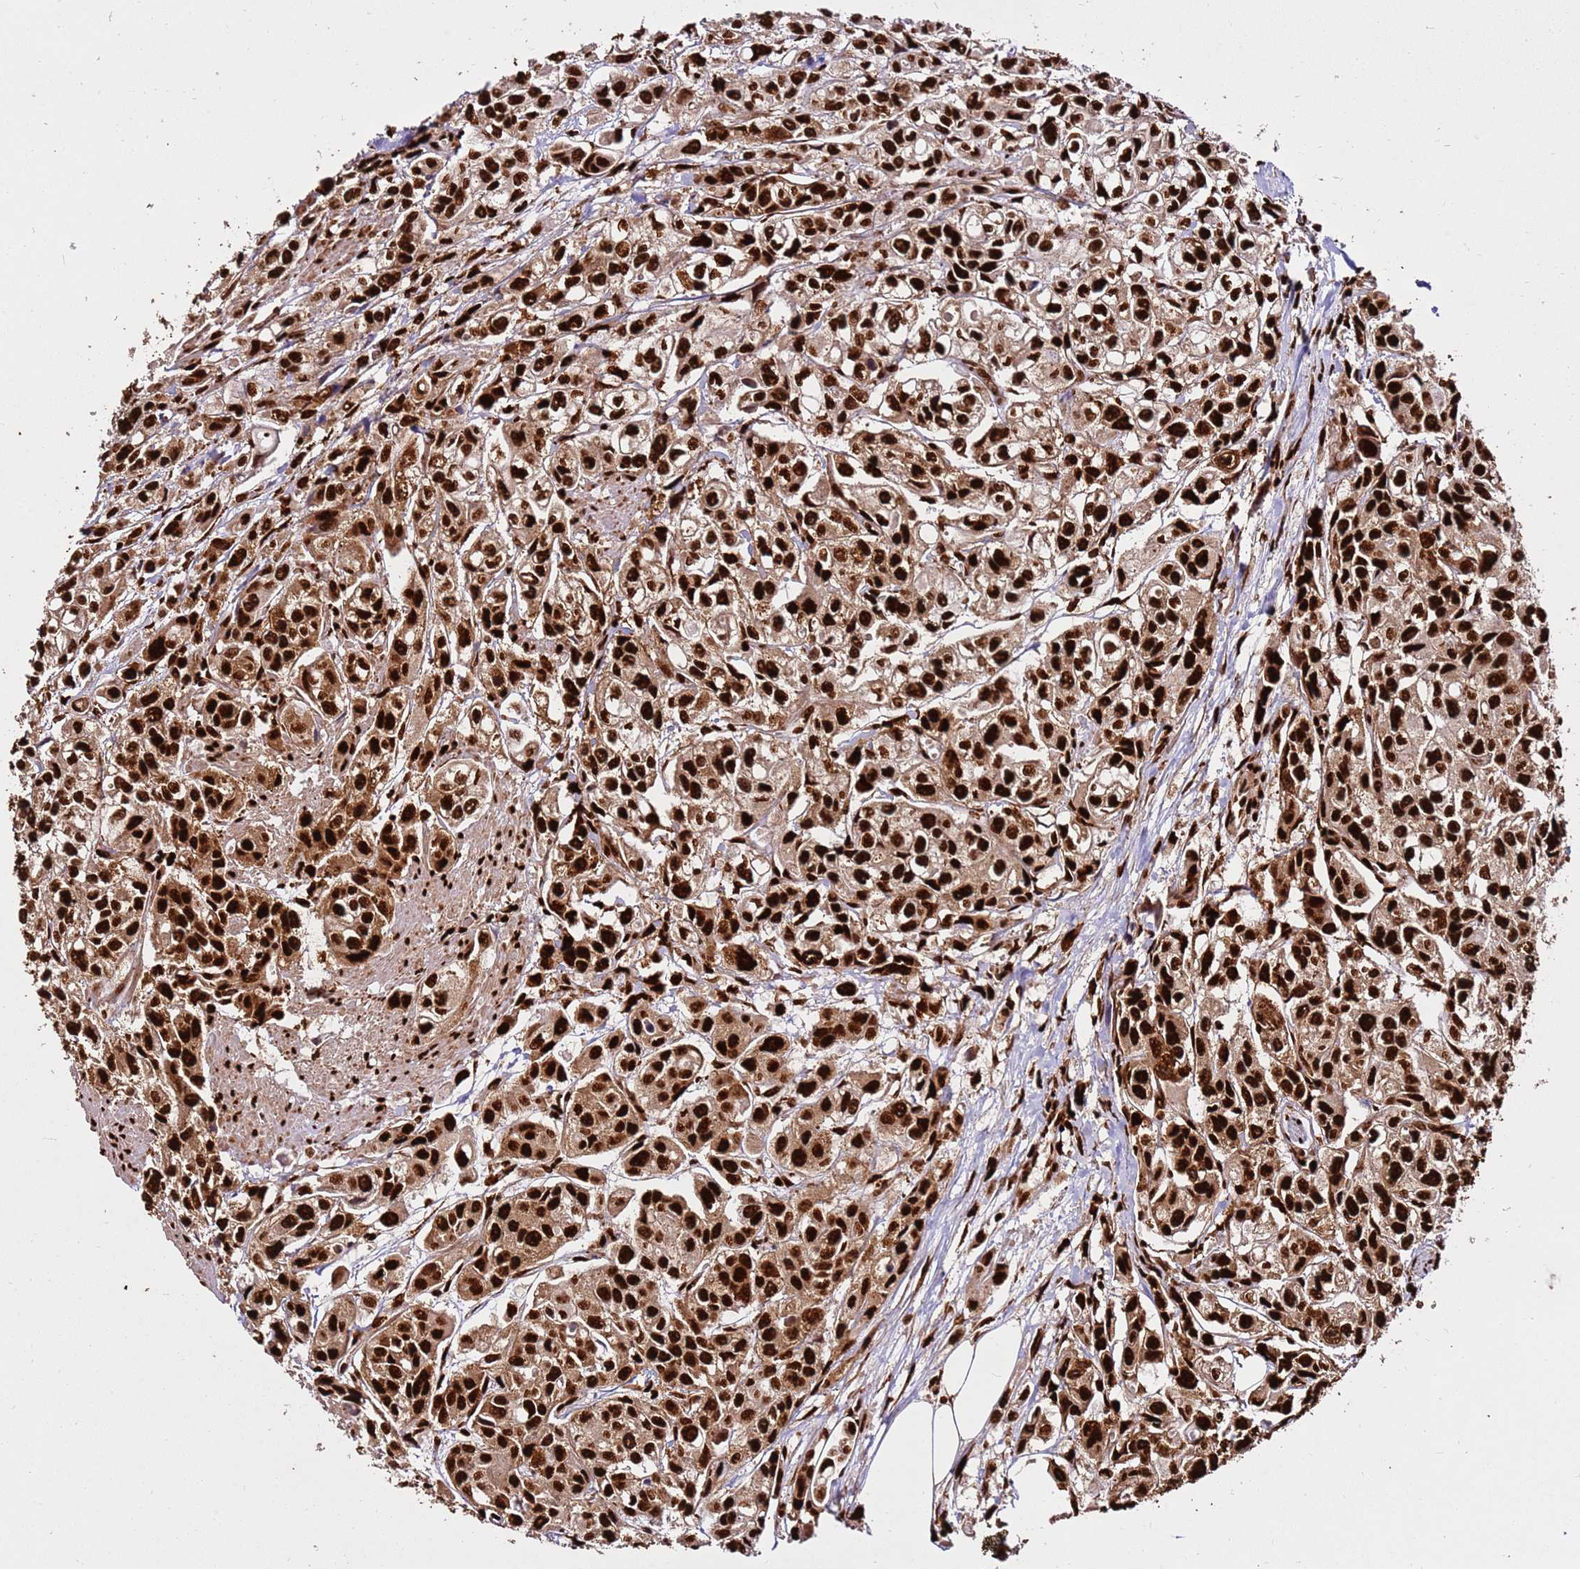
{"staining": {"intensity": "strong", "quantity": ">75%", "location": "nuclear"}, "tissue": "urothelial cancer", "cell_type": "Tumor cells", "image_type": "cancer", "snomed": [{"axis": "morphology", "description": "Urothelial carcinoma, High grade"}, {"axis": "topography", "description": "Urinary bladder"}], "caption": "Immunohistochemical staining of human urothelial carcinoma (high-grade) exhibits strong nuclear protein expression in approximately >75% of tumor cells.", "gene": "HNRNPAB", "patient": {"sex": "male", "age": 67}}